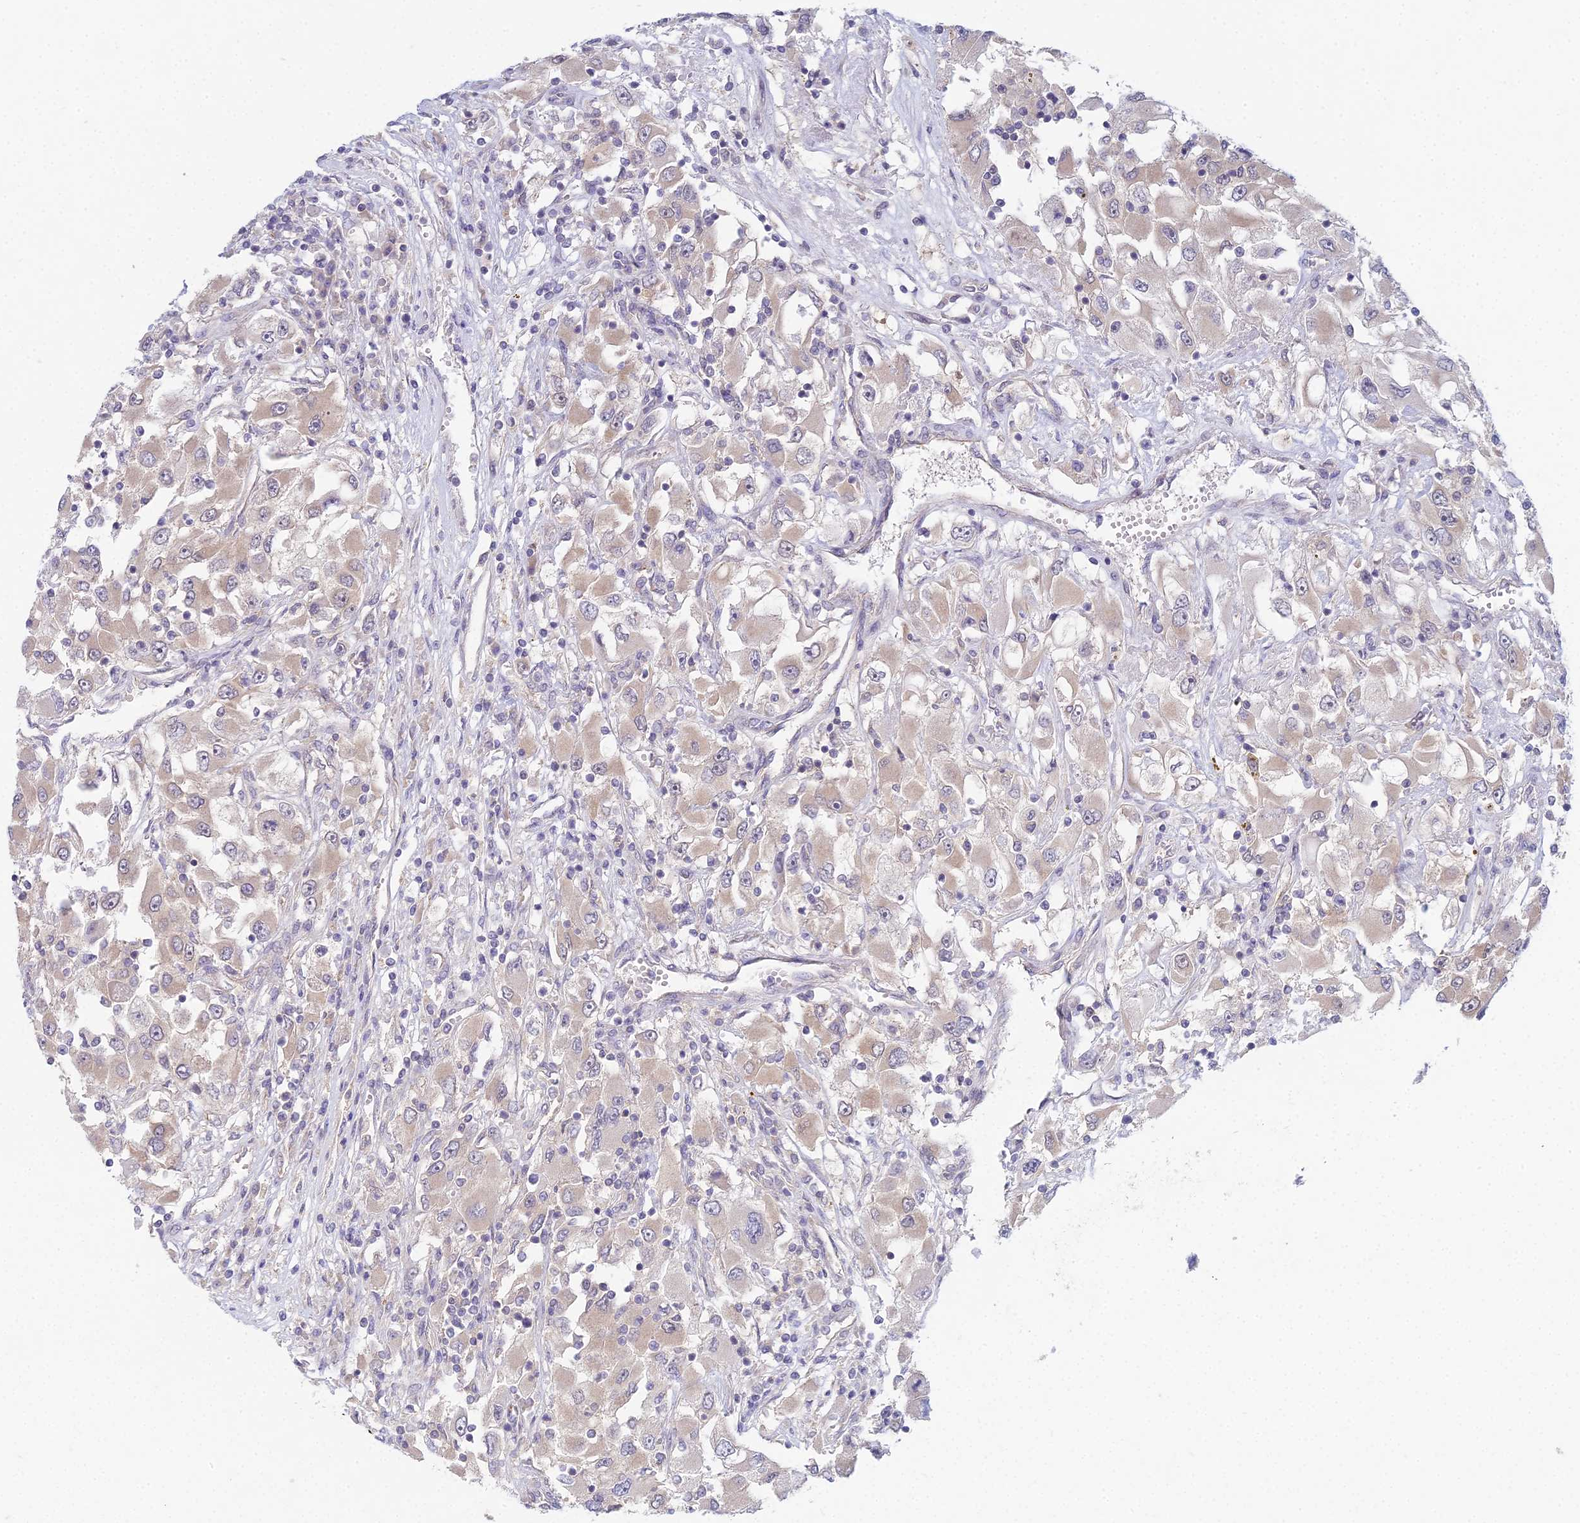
{"staining": {"intensity": "weak", "quantity": "25%-75%", "location": "cytoplasmic/membranous"}, "tissue": "renal cancer", "cell_type": "Tumor cells", "image_type": "cancer", "snomed": [{"axis": "morphology", "description": "Adenocarcinoma, NOS"}, {"axis": "topography", "description": "Kidney"}], "caption": "A histopathology image showing weak cytoplasmic/membranous positivity in approximately 25%-75% of tumor cells in adenocarcinoma (renal), as visualized by brown immunohistochemical staining.", "gene": "METTL26", "patient": {"sex": "female", "age": 52}}